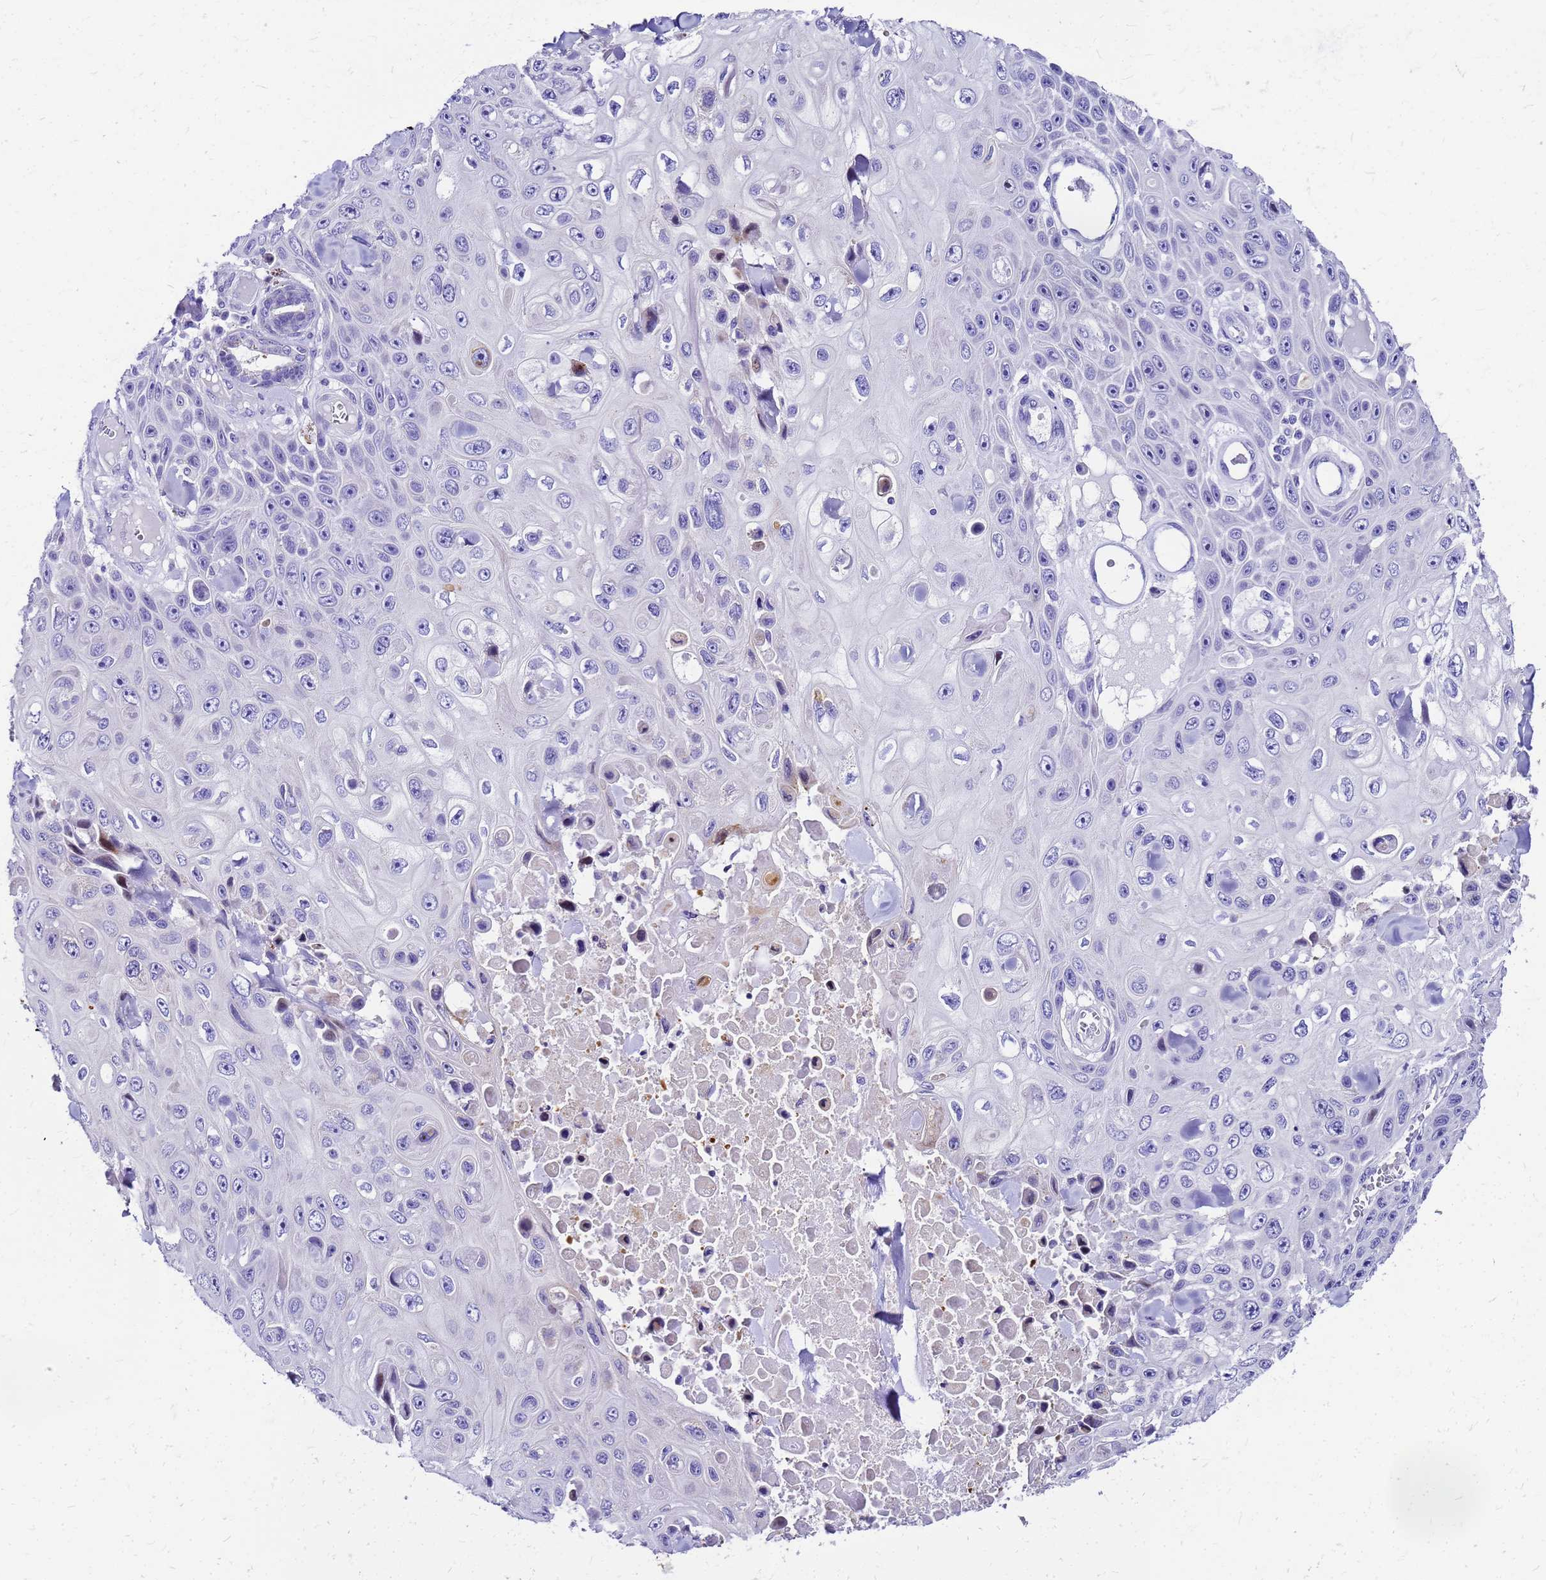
{"staining": {"intensity": "negative", "quantity": "none", "location": "none"}, "tissue": "skin cancer", "cell_type": "Tumor cells", "image_type": "cancer", "snomed": [{"axis": "morphology", "description": "Squamous cell carcinoma, NOS"}, {"axis": "topography", "description": "Skin"}], "caption": "Protein analysis of skin squamous cell carcinoma exhibits no significant staining in tumor cells. (DAB immunohistochemistry (IHC) visualized using brightfield microscopy, high magnification).", "gene": "SMIM21", "patient": {"sex": "male", "age": 82}}